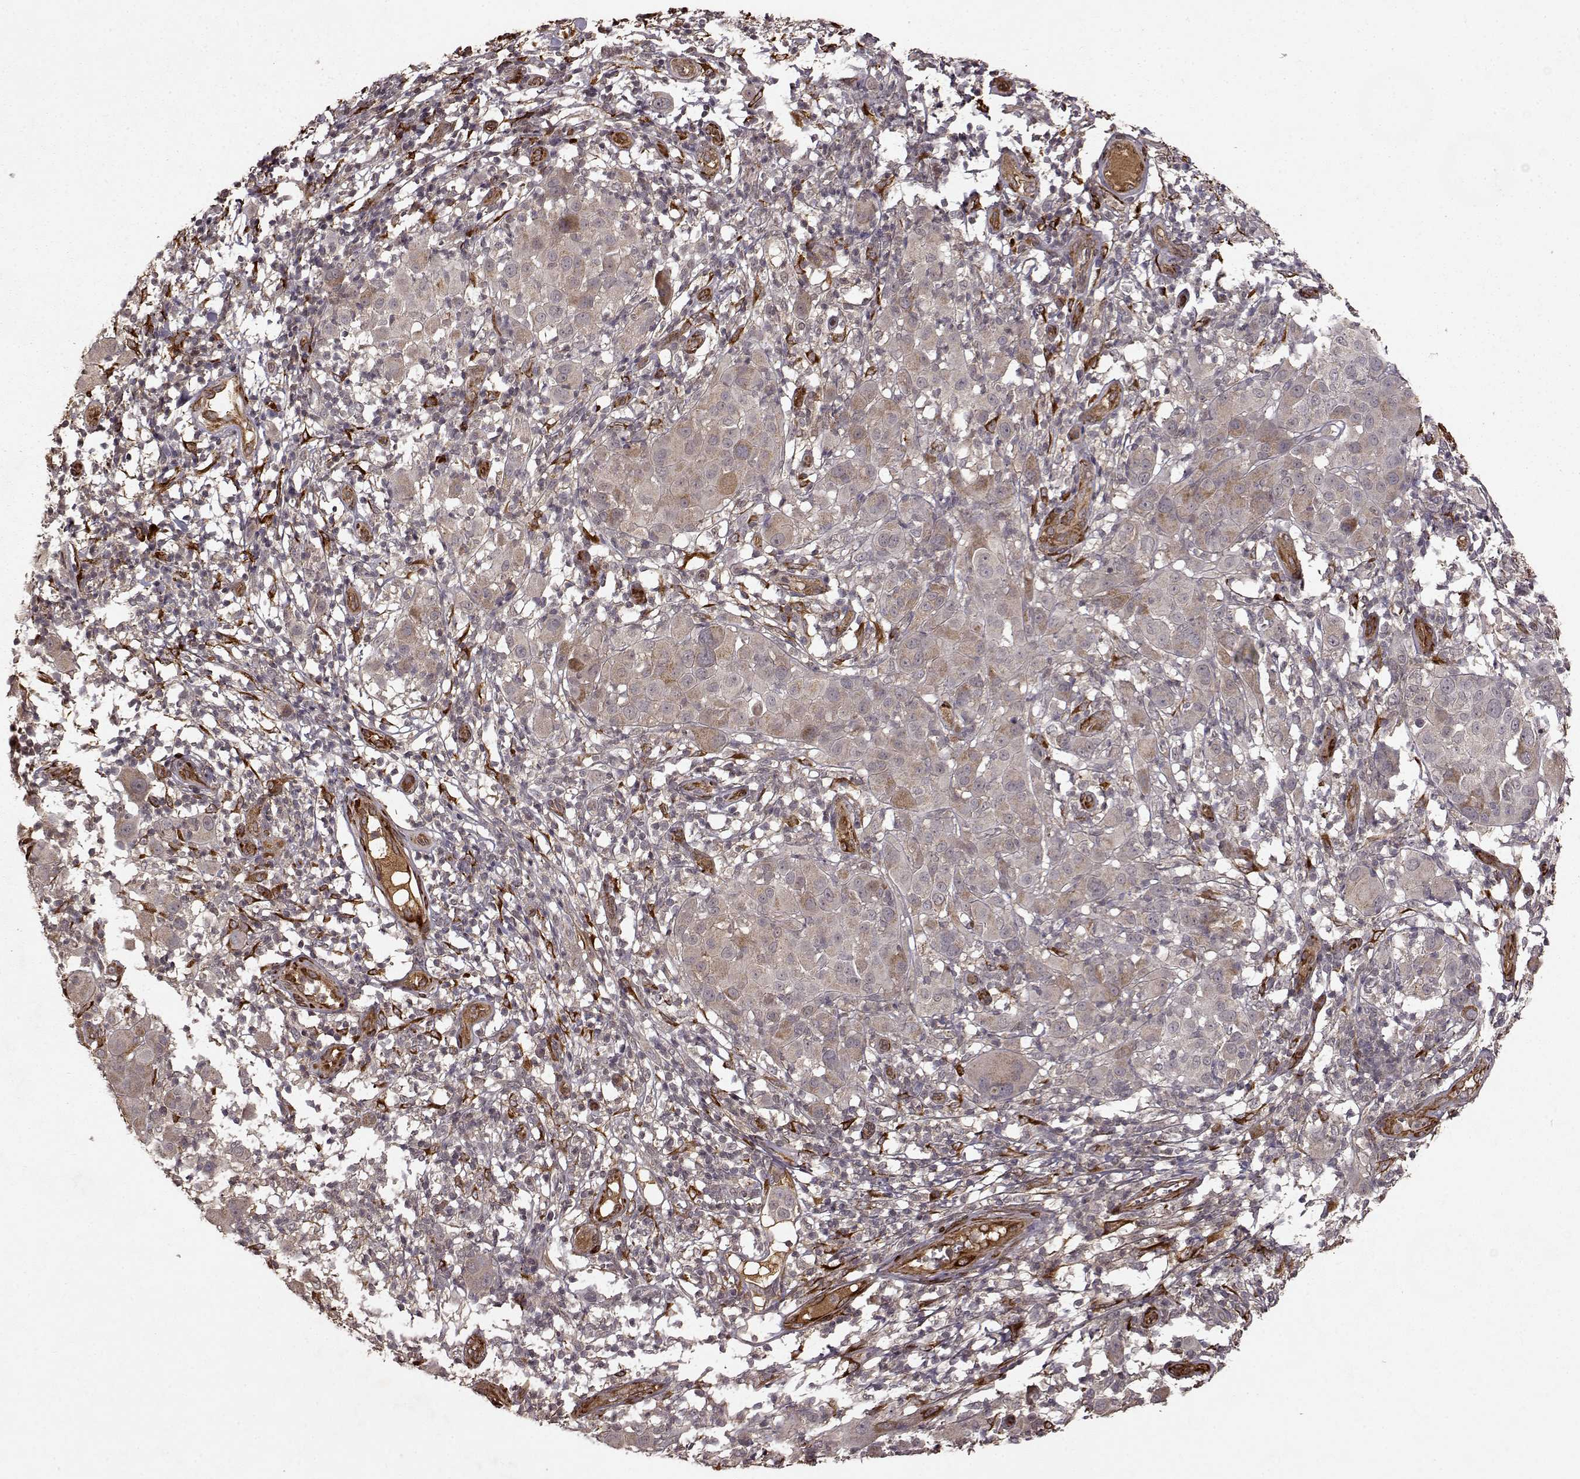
{"staining": {"intensity": "moderate", "quantity": "<25%", "location": "cytoplasmic/membranous"}, "tissue": "melanoma", "cell_type": "Tumor cells", "image_type": "cancer", "snomed": [{"axis": "morphology", "description": "Malignant melanoma, NOS"}, {"axis": "topography", "description": "Skin"}], "caption": "There is low levels of moderate cytoplasmic/membranous positivity in tumor cells of malignant melanoma, as demonstrated by immunohistochemical staining (brown color).", "gene": "FSTL1", "patient": {"sex": "female", "age": 87}}